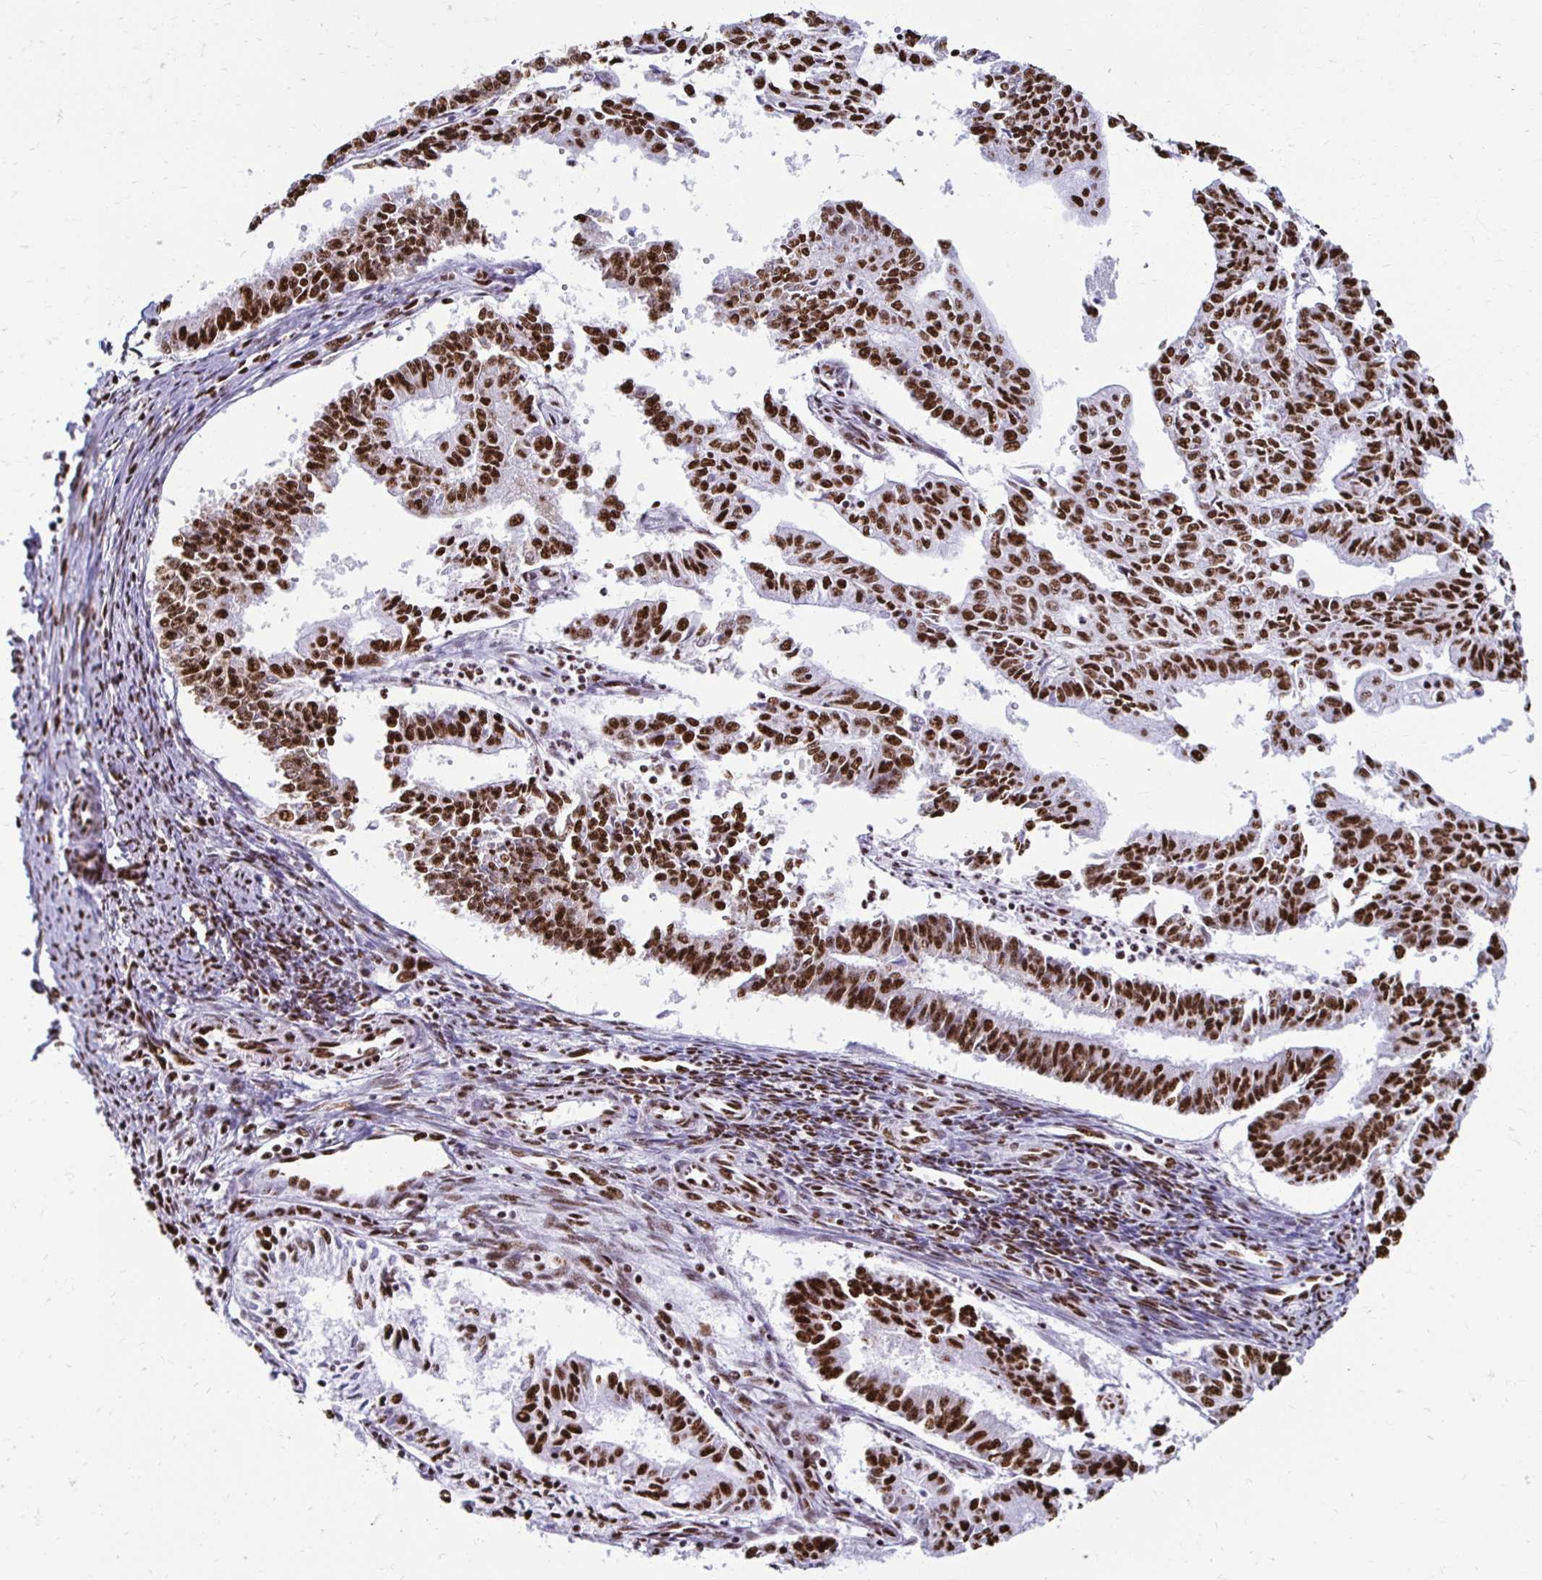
{"staining": {"intensity": "strong", "quantity": ">75%", "location": "nuclear"}, "tissue": "endometrial cancer", "cell_type": "Tumor cells", "image_type": "cancer", "snomed": [{"axis": "morphology", "description": "Adenocarcinoma, NOS"}, {"axis": "topography", "description": "Endometrium"}], "caption": "About >75% of tumor cells in adenocarcinoma (endometrial) show strong nuclear protein expression as visualized by brown immunohistochemical staining.", "gene": "NONO", "patient": {"sex": "female", "age": 61}}